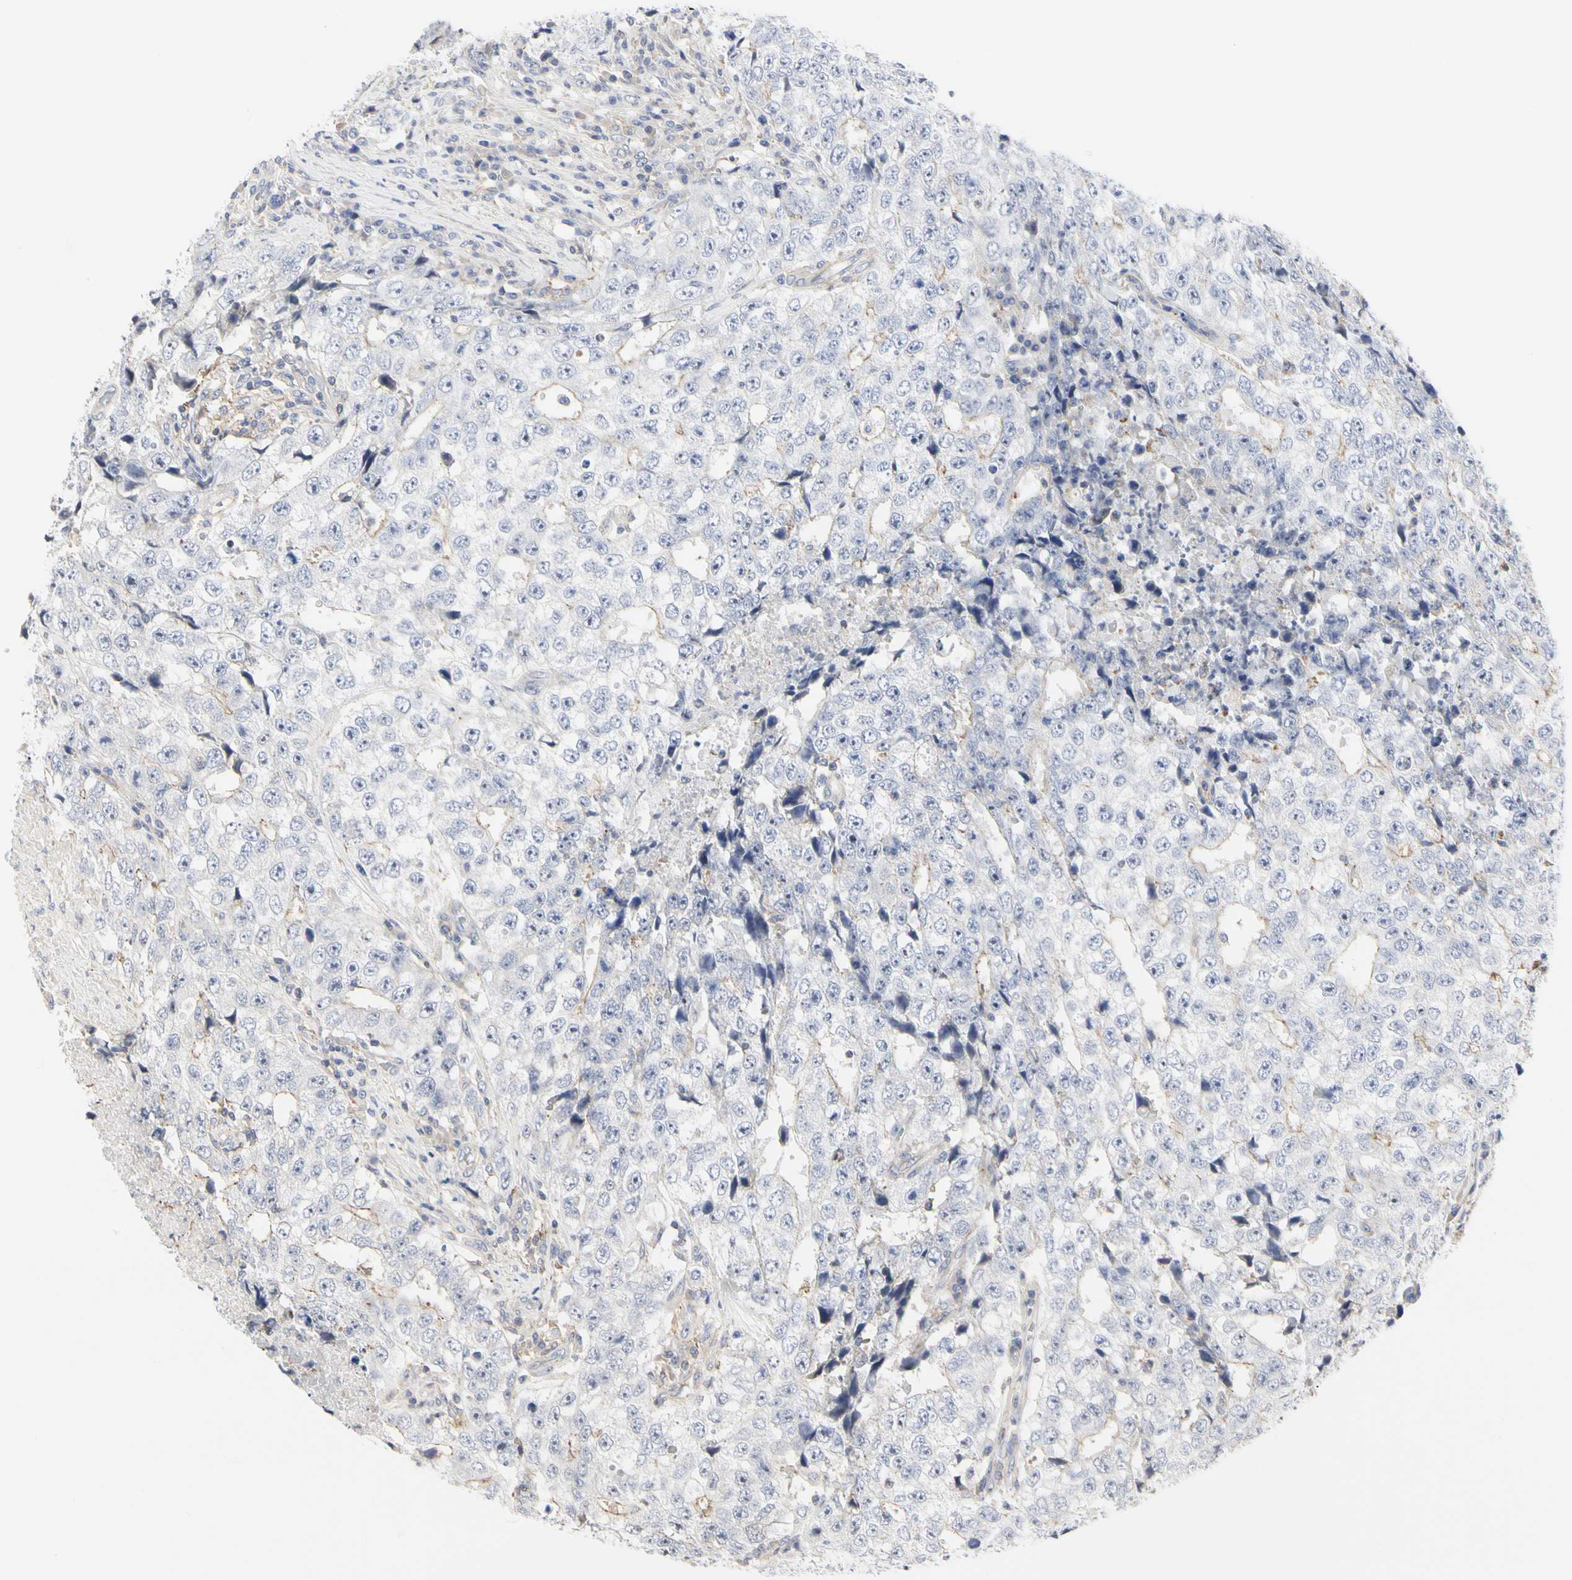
{"staining": {"intensity": "negative", "quantity": "none", "location": "none"}, "tissue": "testis cancer", "cell_type": "Tumor cells", "image_type": "cancer", "snomed": [{"axis": "morphology", "description": "Necrosis, NOS"}, {"axis": "morphology", "description": "Carcinoma, Embryonal, NOS"}, {"axis": "topography", "description": "Testis"}], "caption": "Histopathology image shows no significant protein expression in tumor cells of testis cancer (embryonal carcinoma).", "gene": "SHANK2", "patient": {"sex": "male", "age": 19}}